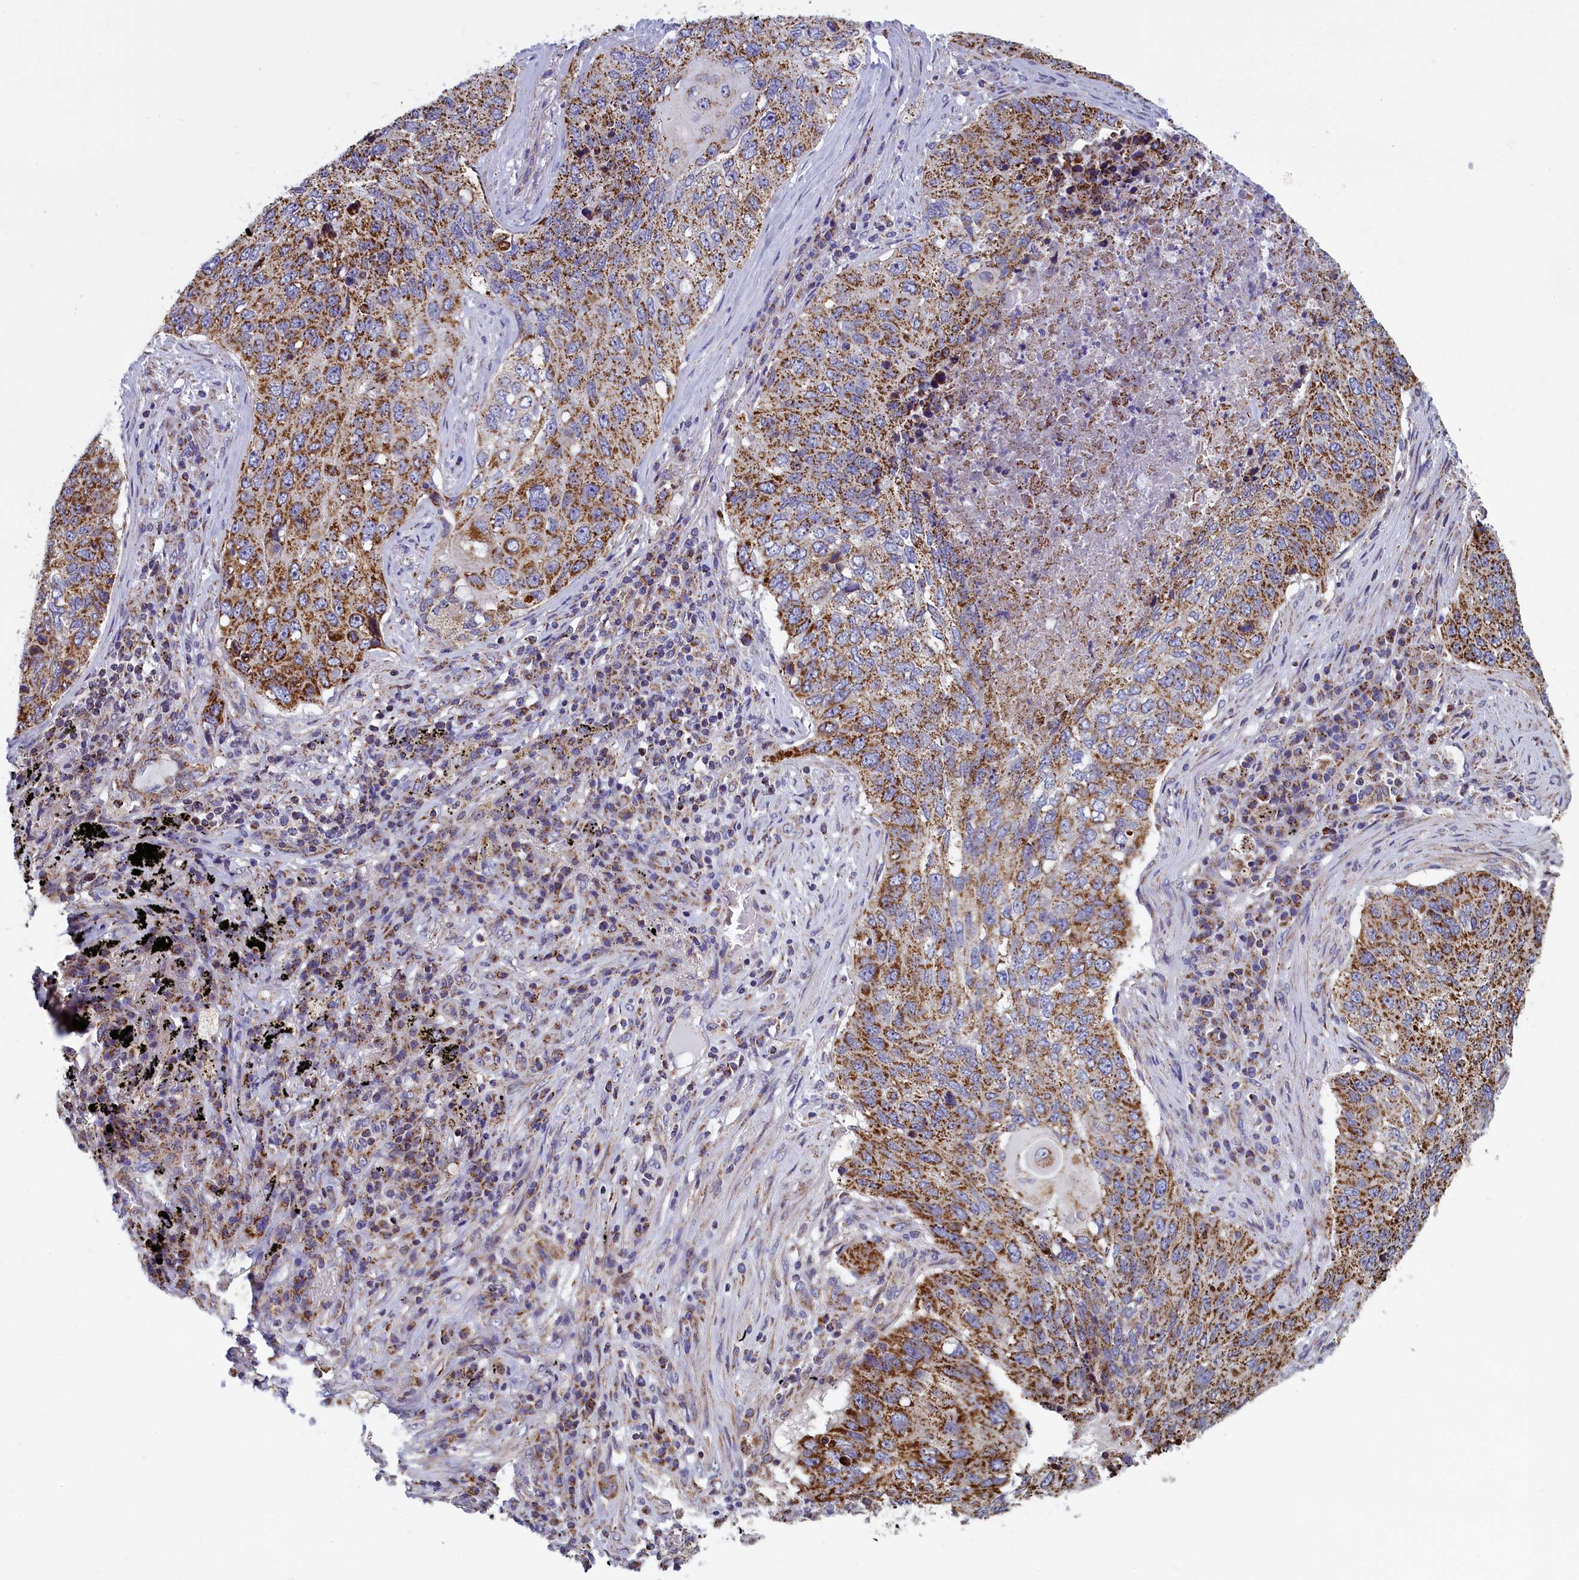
{"staining": {"intensity": "moderate", "quantity": ">75%", "location": "cytoplasmic/membranous"}, "tissue": "lung cancer", "cell_type": "Tumor cells", "image_type": "cancer", "snomed": [{"axis": "morphology", "description": "Squamous cell carcinoma, NOS"}, {"axis": "topography", "description": "Lung"}], "caption": "Tumor cells exhibit moderate cytoplasmic/membranous positivity in approximately >75% of cells in lung cancer (squamous cell carcinoma). Ihc stains the protein of interest in brown and the nuclei are stained blue.", "gene": "IFT122", "patient": {"sex": "female", "age": 63}}